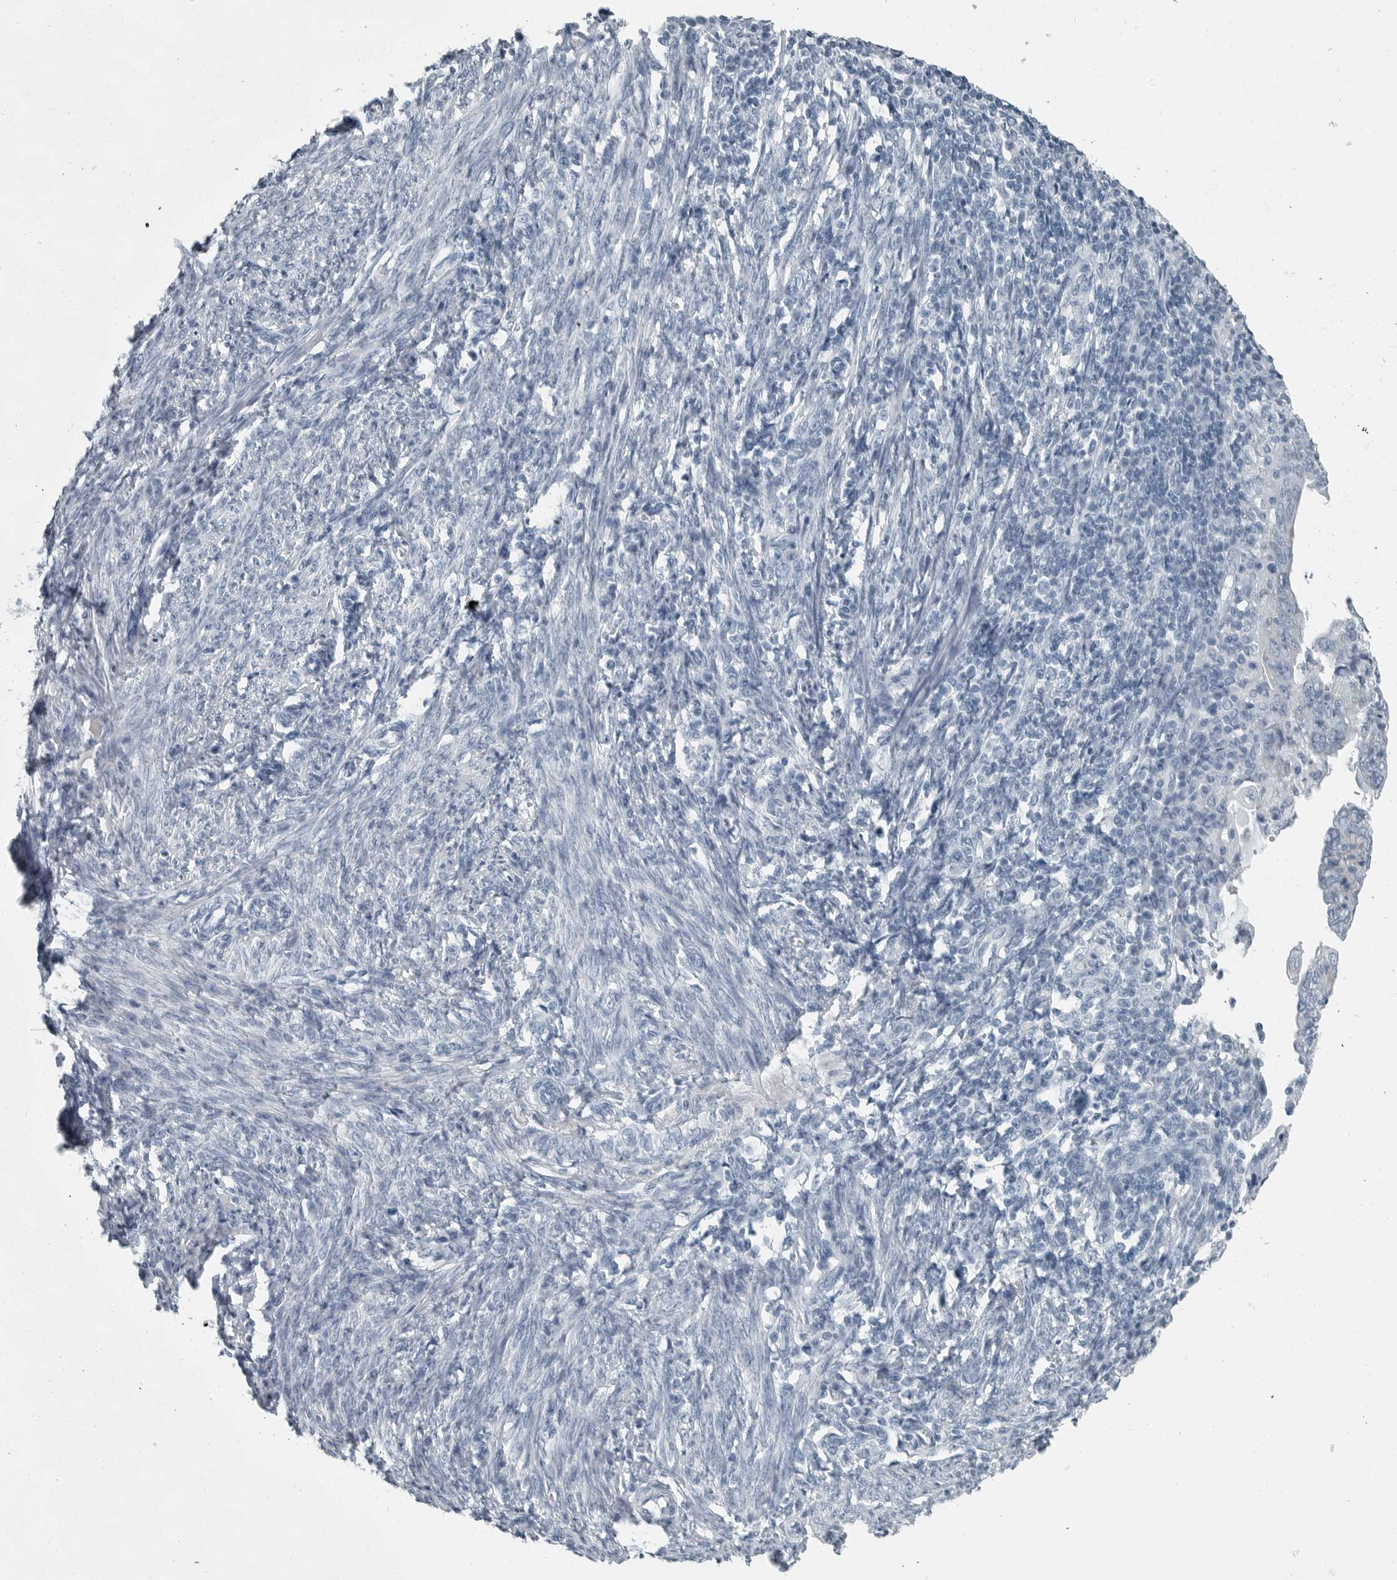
{"staining": {"intensity": "negative", "quantity": "none", "location": "none"}, "tissue": "endometrial cancer", "cell_type": "Tumor cells", "image_type": "cancer", "snomed": [{"axis": "morphology", "description": "Adenocarcinoma, NOS"}, {"axis": "topography", "description": "Uterus"}], "caption": "Human endometrial cancer stained for a protein using IHC shows no staining in tumor cells.", "gene": "ZPBP2", "patient": {"sex": "female", "age": 77}}